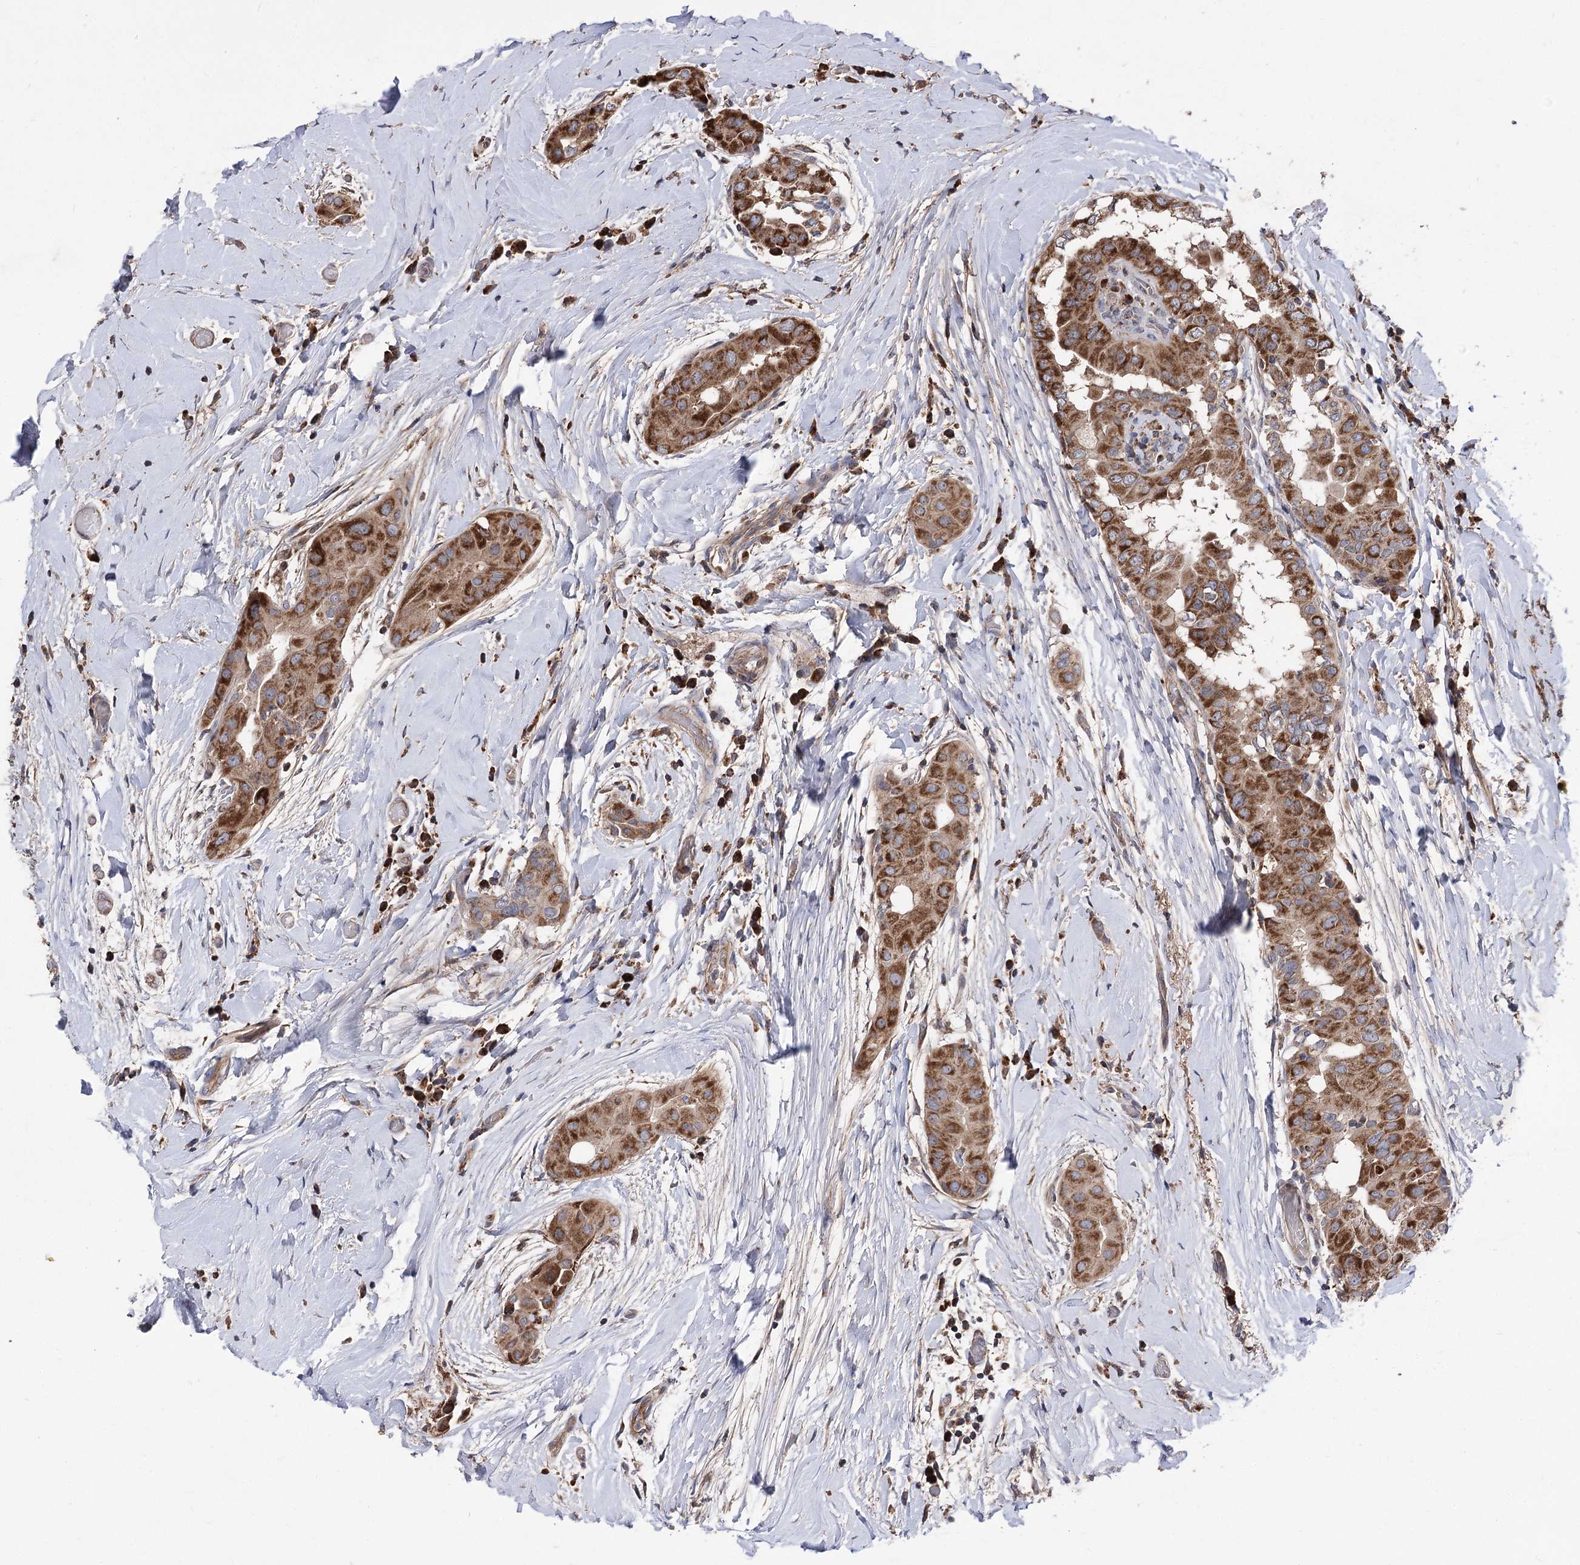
{"staining": {"intensity": "strong", "quantity": ">75%", "location": "cytoplasmic/membranous"}, "tissue": "thyroid cancer", "cell_type": "Tumor cells", "image_type": "cancer", "snomed": [{"axis": "morphology", "description": "Papillary adenocarcinoma, NOS"}, {"axis": "topography", "description": "Thyroid gland"}], "caption": "Immunohistochemical staining of papillary adenocarcinoma (thyroid) shows strong cytoplasmic/membranous protein staining in about >75% of tumor cells.", "gene": "RASSF3", "patient": {"sex": "male", "age": 33}}